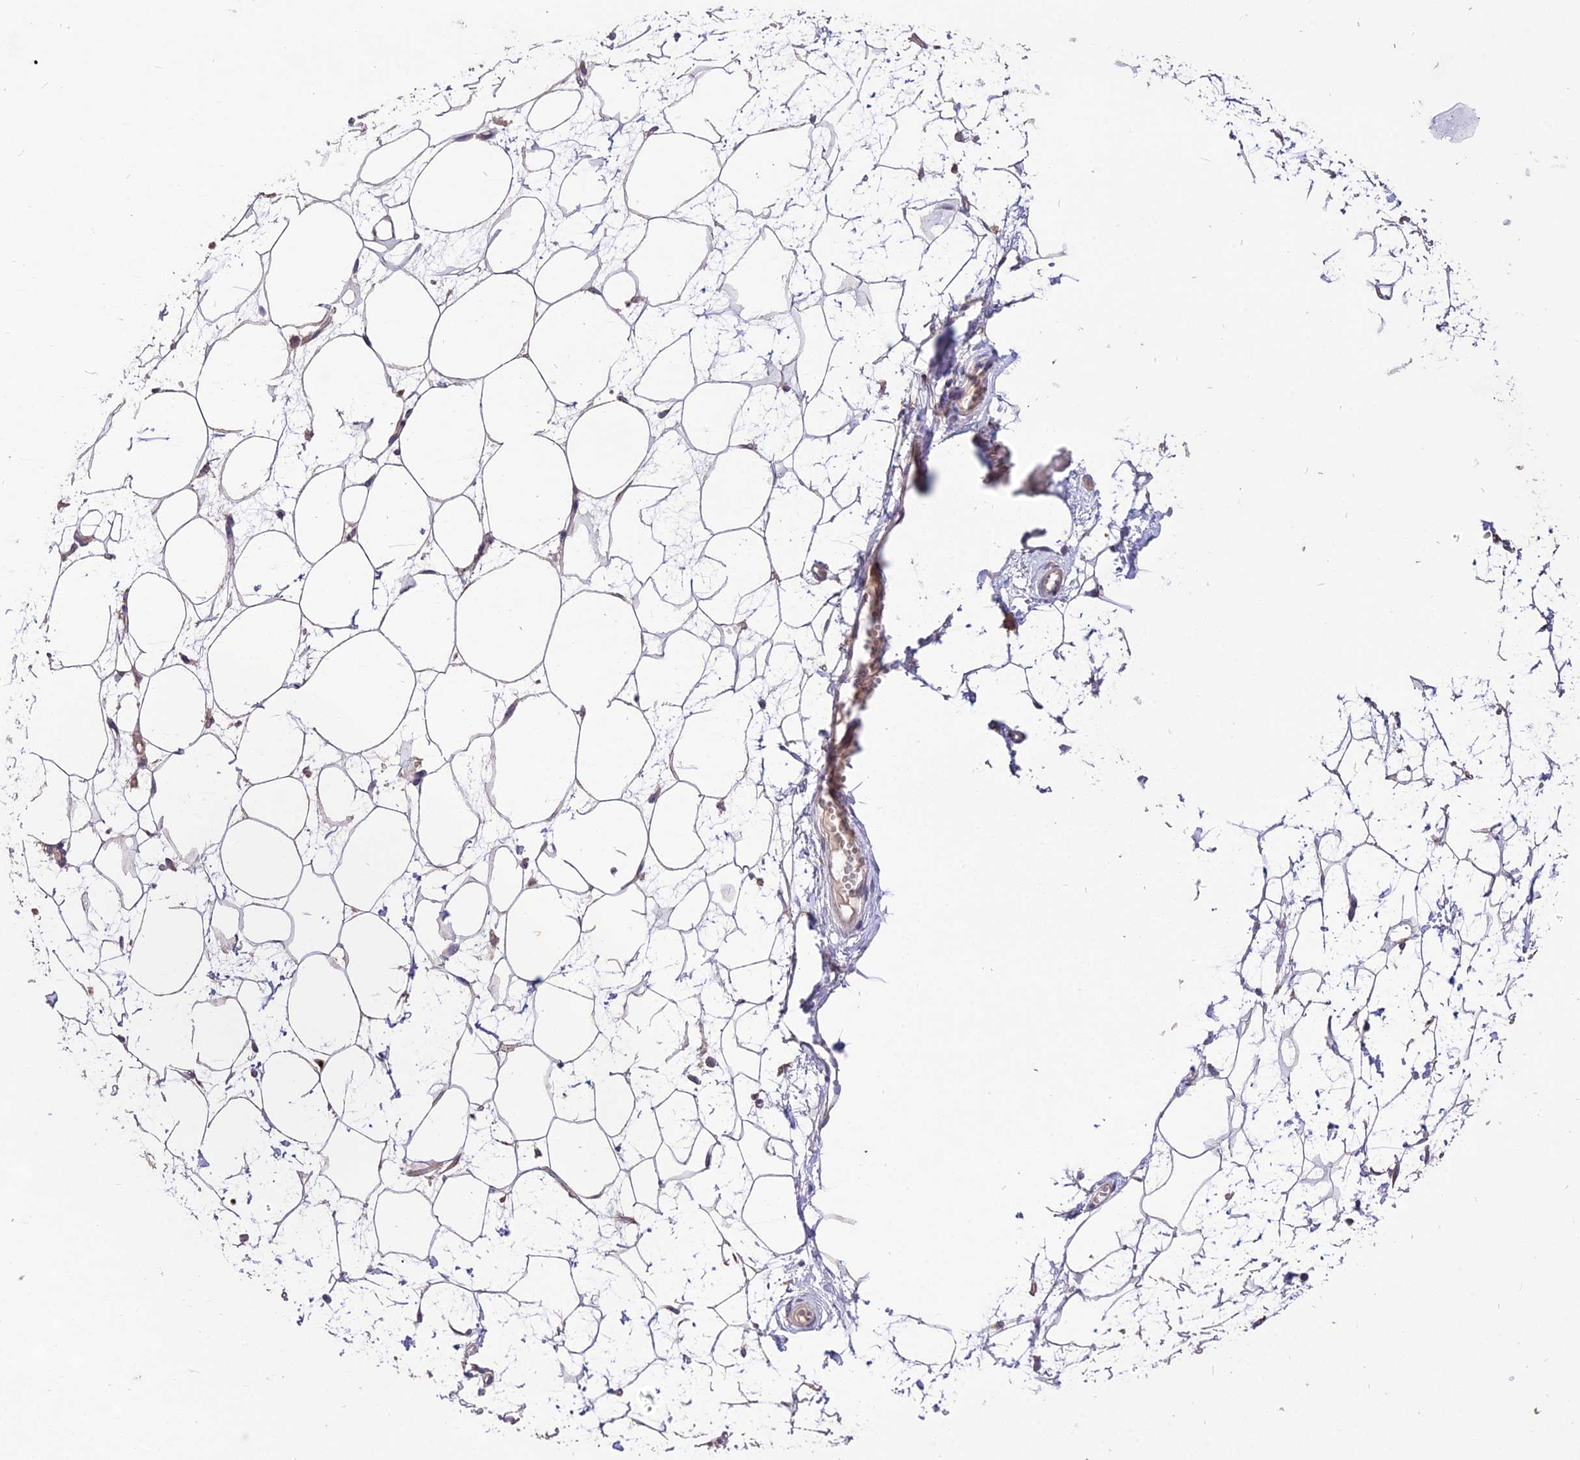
{"staining": {"intensity": "negative", "quantity": "none", "location": "none"}, "tissue": "breast", "cell_type": "Adipocytes", "image_type": "normal", "snomed": [{"axis": "morphology", "description": "Normal tissue, NOS"}, {"axis": "morphology", "description": "Adenoma, NOS"}, {"axis": "topography", "description": "Breast"}], "caption": "The immunohistochemistry micrograph has no significant positivity in adipocytes of breast.", "gene": "SDHD", "patient": {"sex": "female", "age": 23}}